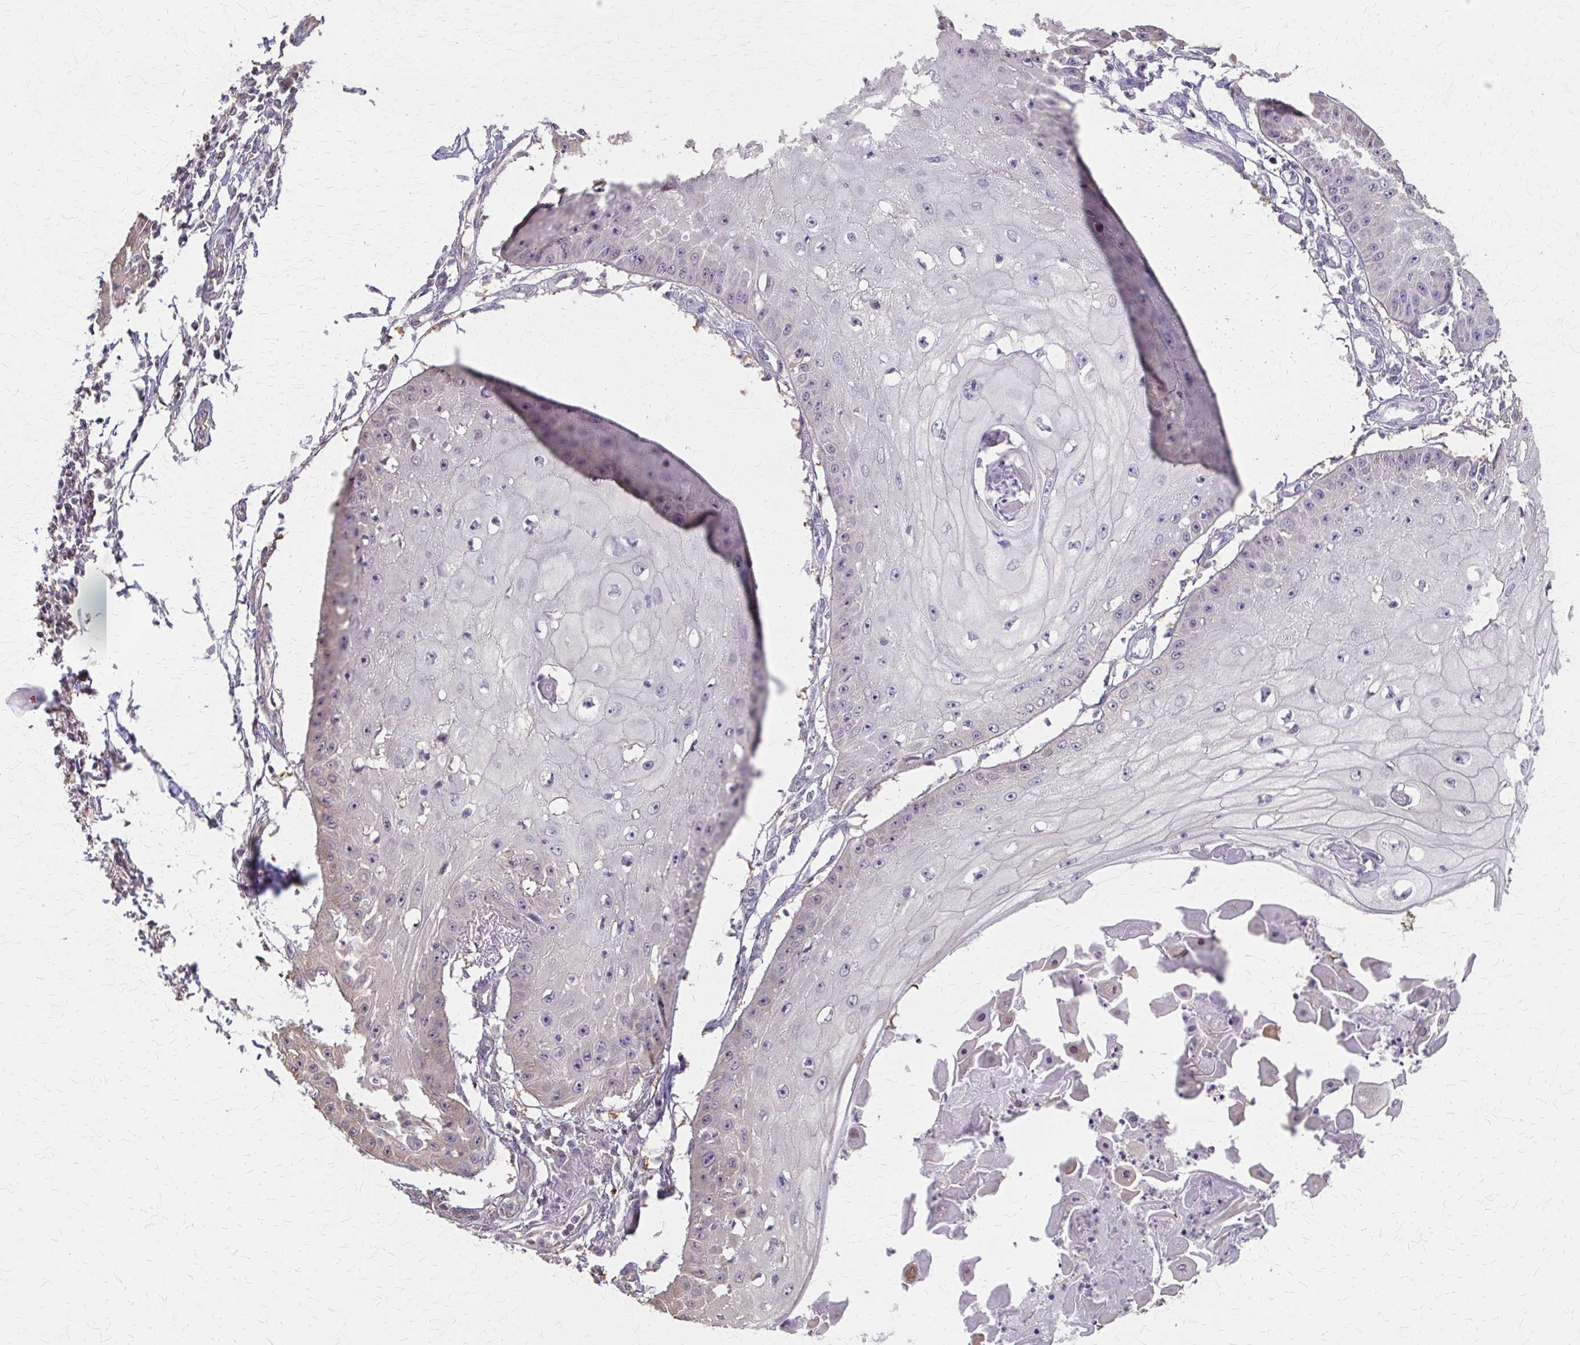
{"staining": {"intensity": "negative", "quantity": "none", "location": "none"}, "tissue": "skin cancer", "cell_type": "Tumor cells", "image_type": "cancer", "snomed": [{"axis": "morphology", "description": "Squamous cell carcinoma, NOS"}, {"axis": "topography", "description": "Skin"}], "caption": "High power microscopy photomicrograph of an IHC histopathology image of skin squamous cell carcinoma, revealing no significant staining in tumor cells.", "gene": "RABGAP1L", "patient": {"sex": "male", "age": 70}}